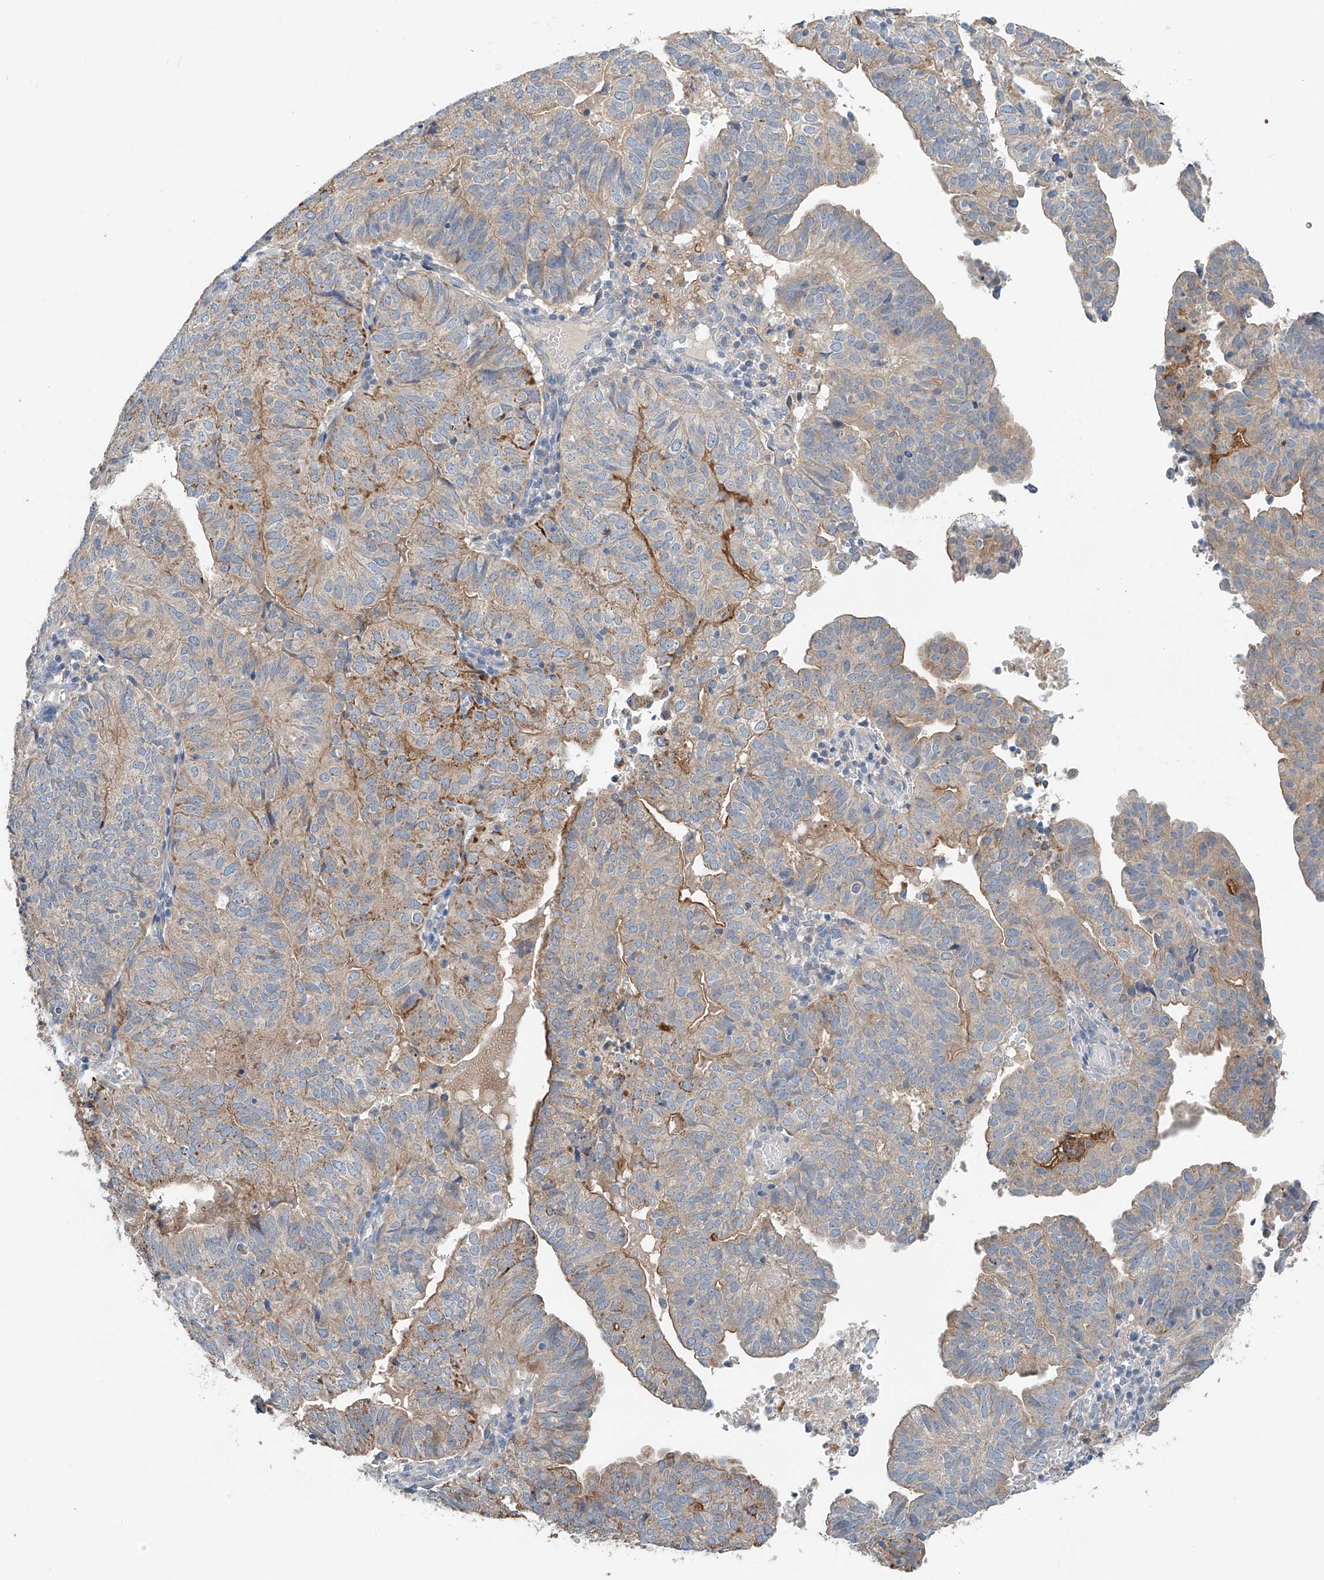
{"staining": {"intensity": "moderate", "quantity": "25%-75%", "location": "cytoplasmic/membranous"}, "tissue": "endometrial cancer", "cell_type": "Tumor cells", "image_type": "cancer", "snomed": [{"axis": "morphology", "description": "Adenocarcinoma, NOS"}, {"axis": "topography", "description": "Uterus"}], "caption": "Human adenocarcinoma (endometrial) stained with a brown dye exhibits moderate cytoplasmic/membranous positive positivity in approximately 25%-75% of tumor cells.", "gene": "GPC4", "patient": {"sex": "female", "age": 77}}